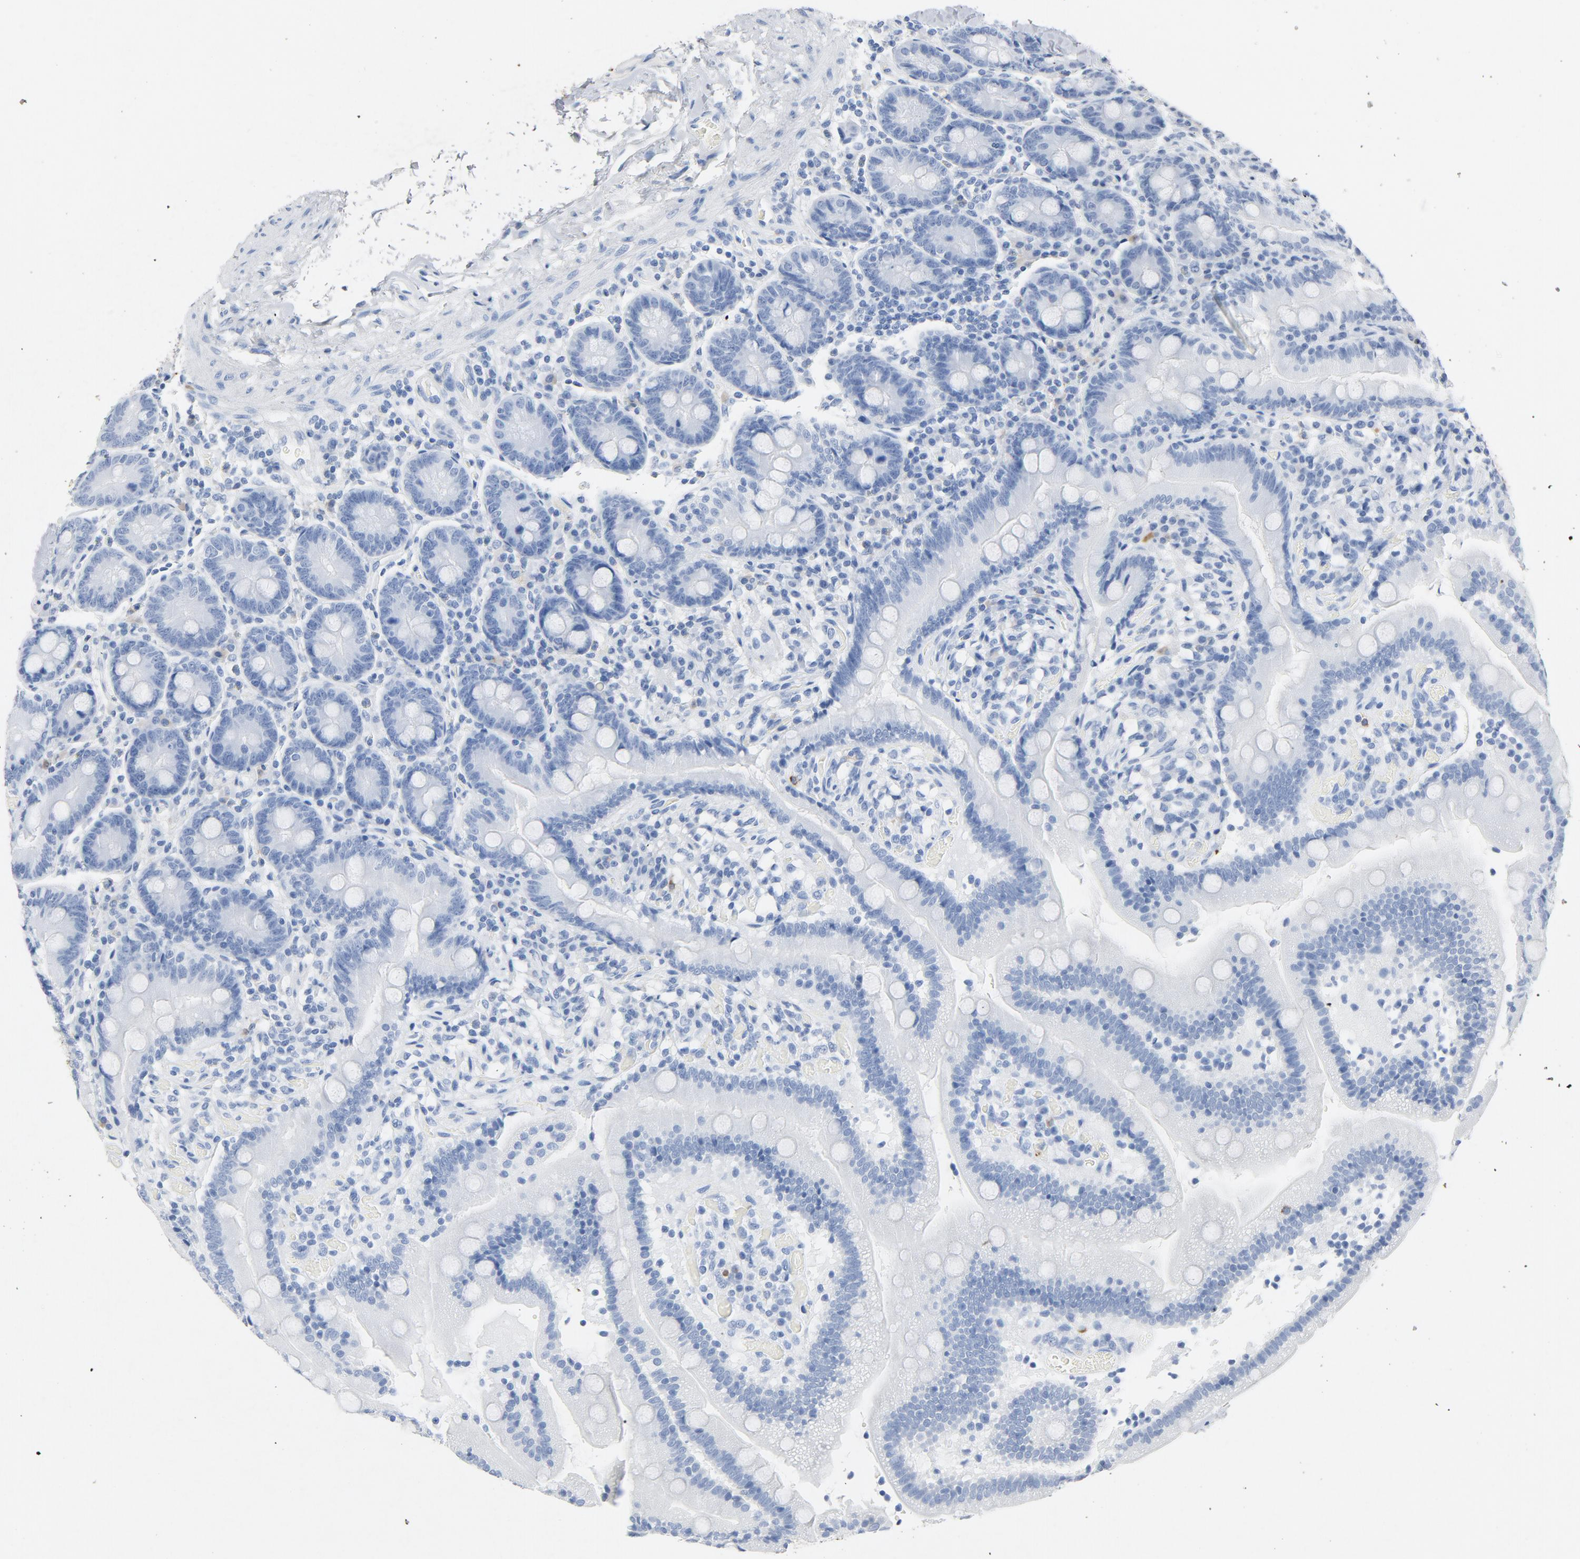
{"staining": {"intensity": "negative", "quantity": "none", "location": "none"}, "tissue": "duodenum", "cell_type": "Glandular cells", "image_type": "normal", "snomed": [{"axis": "morphology", "description": "Normal tissue, NOS"}, {"axis": "topography", "description": "Duodenum"}], "caption": "The histopathology image demonstrates no significant staining in glandular cells of duodenum. (DAB (3,3'-diaminobenzidine) immunohistochemistry (IHC) visualized using brightfield microscopy, high magnification).", "gene": "PTPRB", "patient": {"sex": "male", "age": 66}}